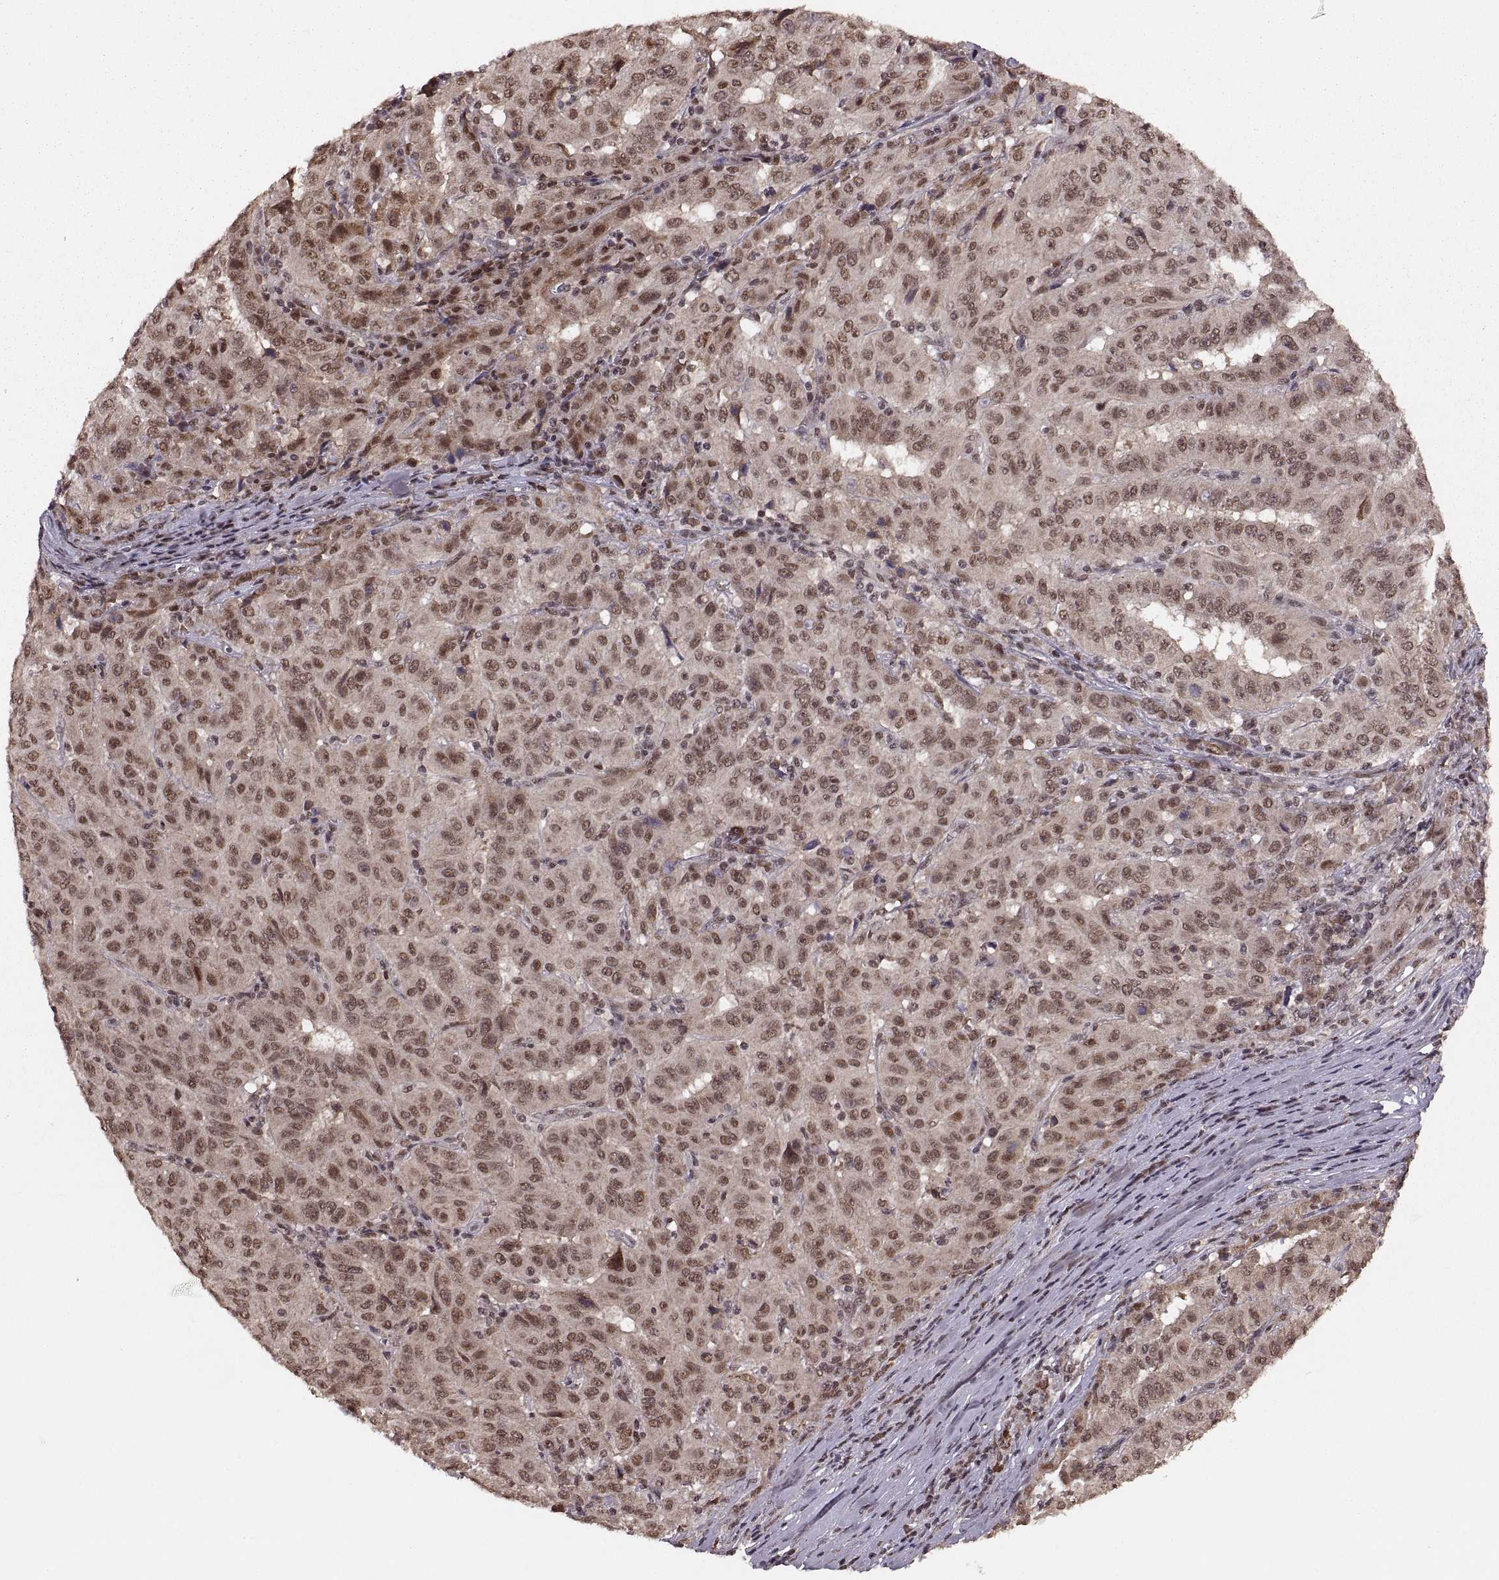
{"staining": {"intensity": "weak", "quantity": ">75%", "location": "cytoplasmic/membranous,nuclear"}, "tissue": "pancreatic cancer", "cell_type": "Tumor cells", "image_type": "cancer", "snomed": [{"axis": "morphology", "description": "Adenocarcinoma, NOS"}, {"axis": "topography", "description": "Pancreas"}], "caption": "Tumor cells exhibit low levels of weak cytoplasmic/membranous and nuclear expression in approximately >75% of cells in human pancreatic cancer (adenocarcinoma). (Stains: DAB in brown, nuclei in blue, Microscopy: brightfield microscopy at high magnification).", "gene": "RFT1", "patient": {"sex": "male", "age": 63}}